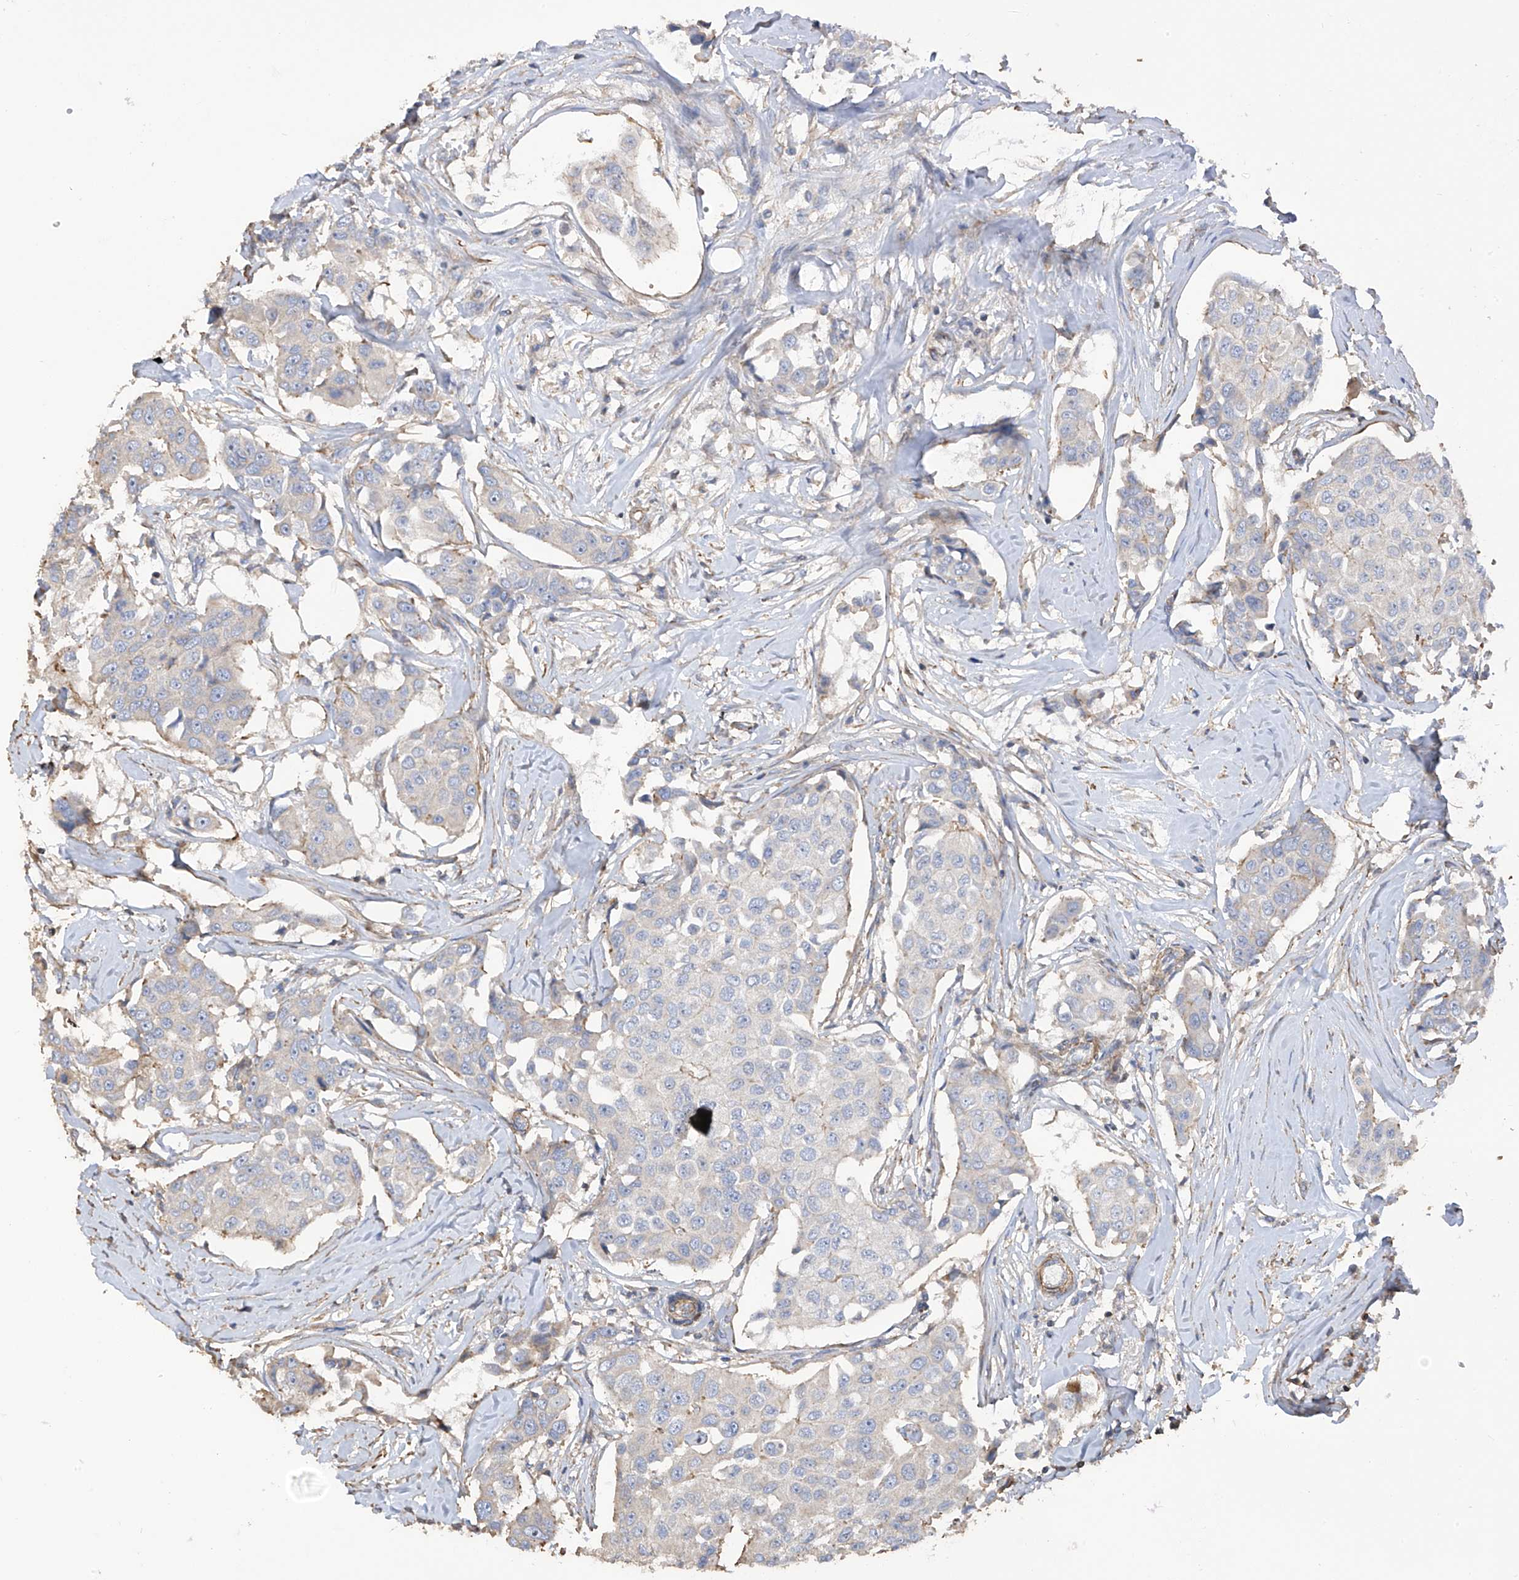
{"staining": {"intensity": "negative", "quantity": "none", "location": "none"}, "tissue": "breast cancer", "cell_type": "Tumor cells", "image_type": "cancer", "snomed": [{"axis": "morphology", "description": "Duct carcinoma"}, {"axis": "topography", "description": "Breast"}], "caption": "Breast infiltrating ductal carcinoma stained for a protein using immunohistochemistry (IHC) shows no positivity tumor cells.", "gene": "SLC43A3", "patient": {"sex": "female", "age": 80}}